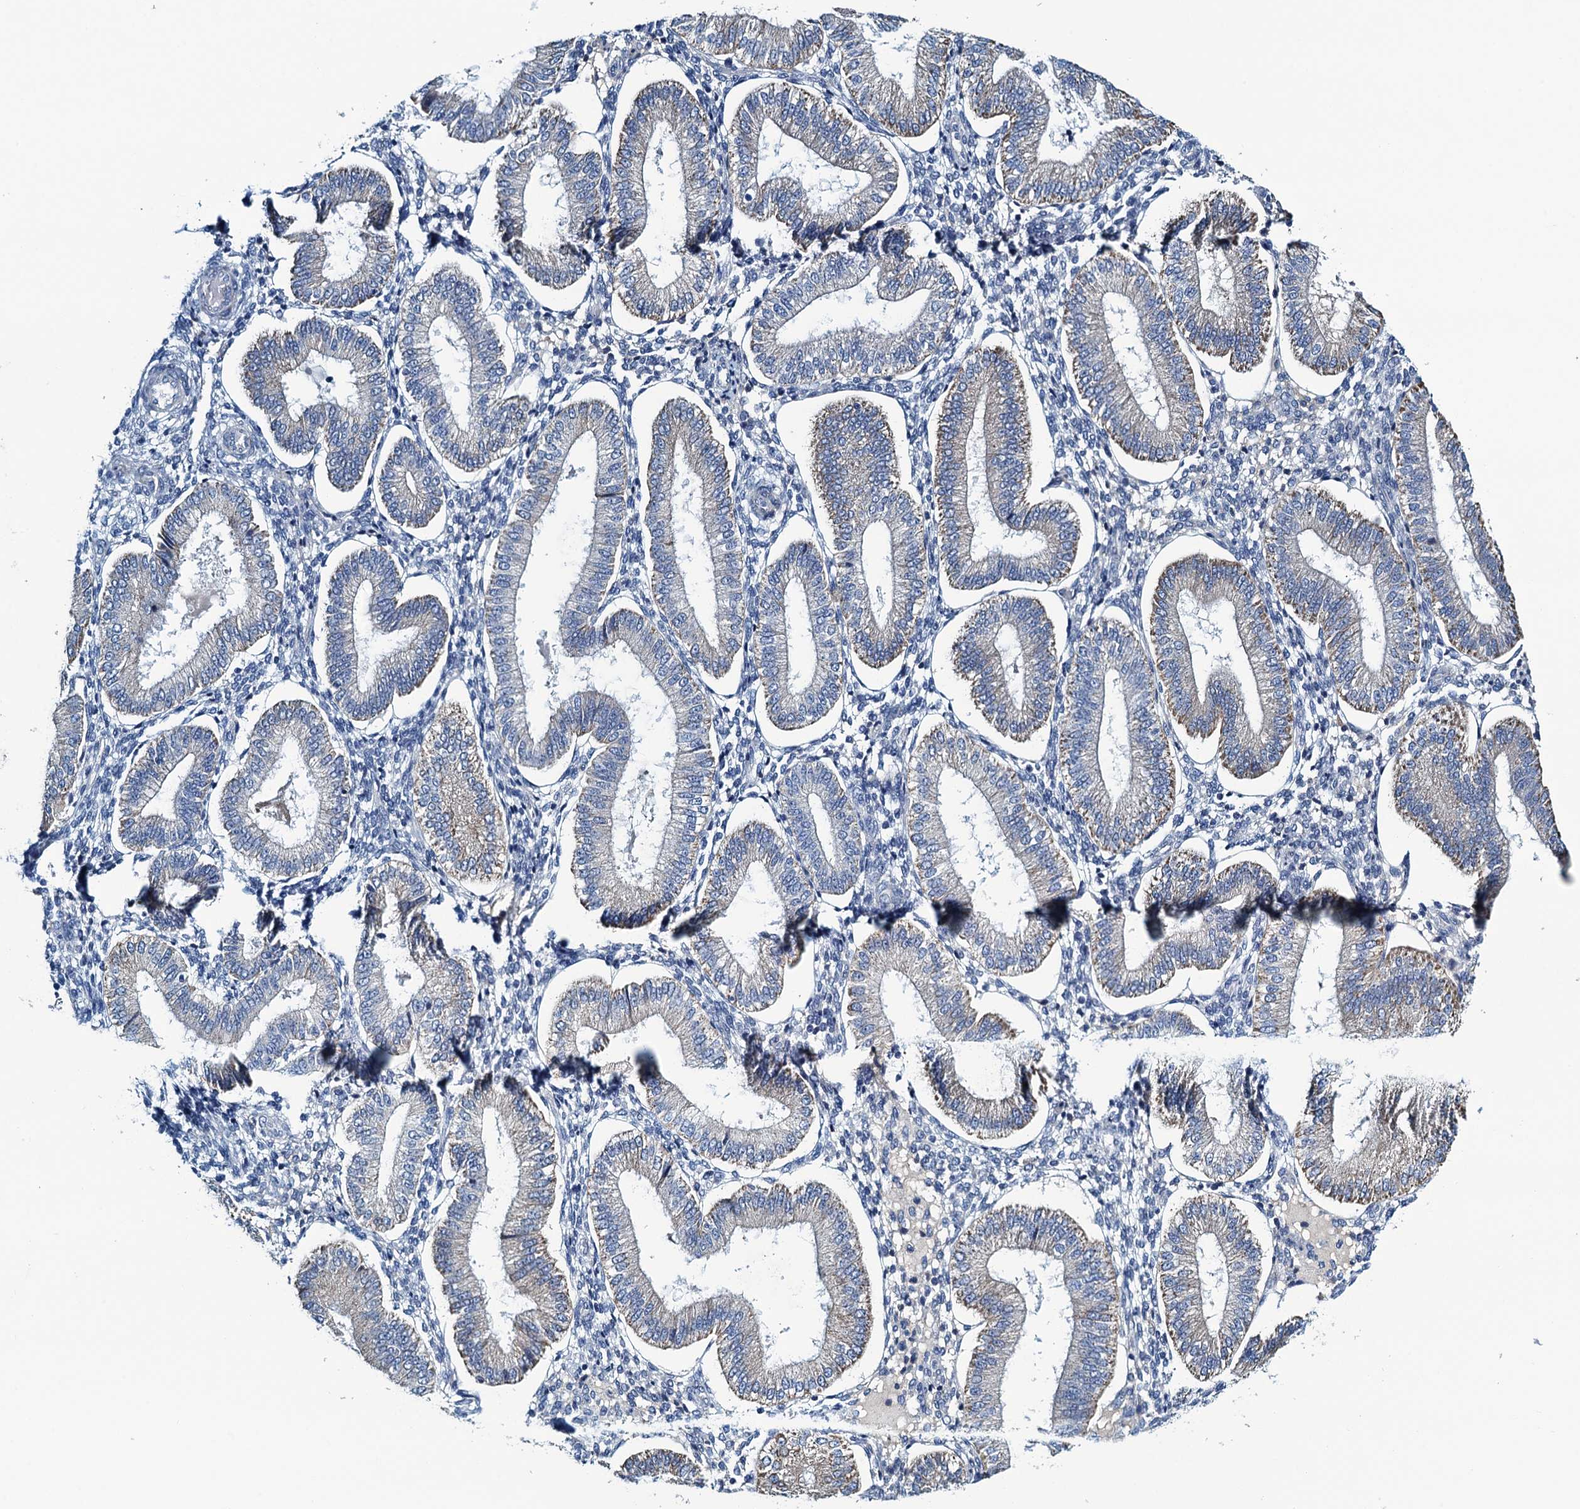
{"staining": {"intensity": "negative", "quantity": "none", "location": "none"}, "tissue": "endometrium", "cell_type": "Cells in endometrial stroma", "image_type": "normal", "snomed": [{"axis": "morphology", "description": "Normal tissue, NOS"}, {"axis": "topography", "description": "Endometrium"}], "caption": "An IHC image of normal endometrium is shown. There is no staining in cells in endometrial stroma of endometrium. (DAB IHC, high magnification).", "gene": "C10orf88", "patient": {"sex": "female", "age": 39}}